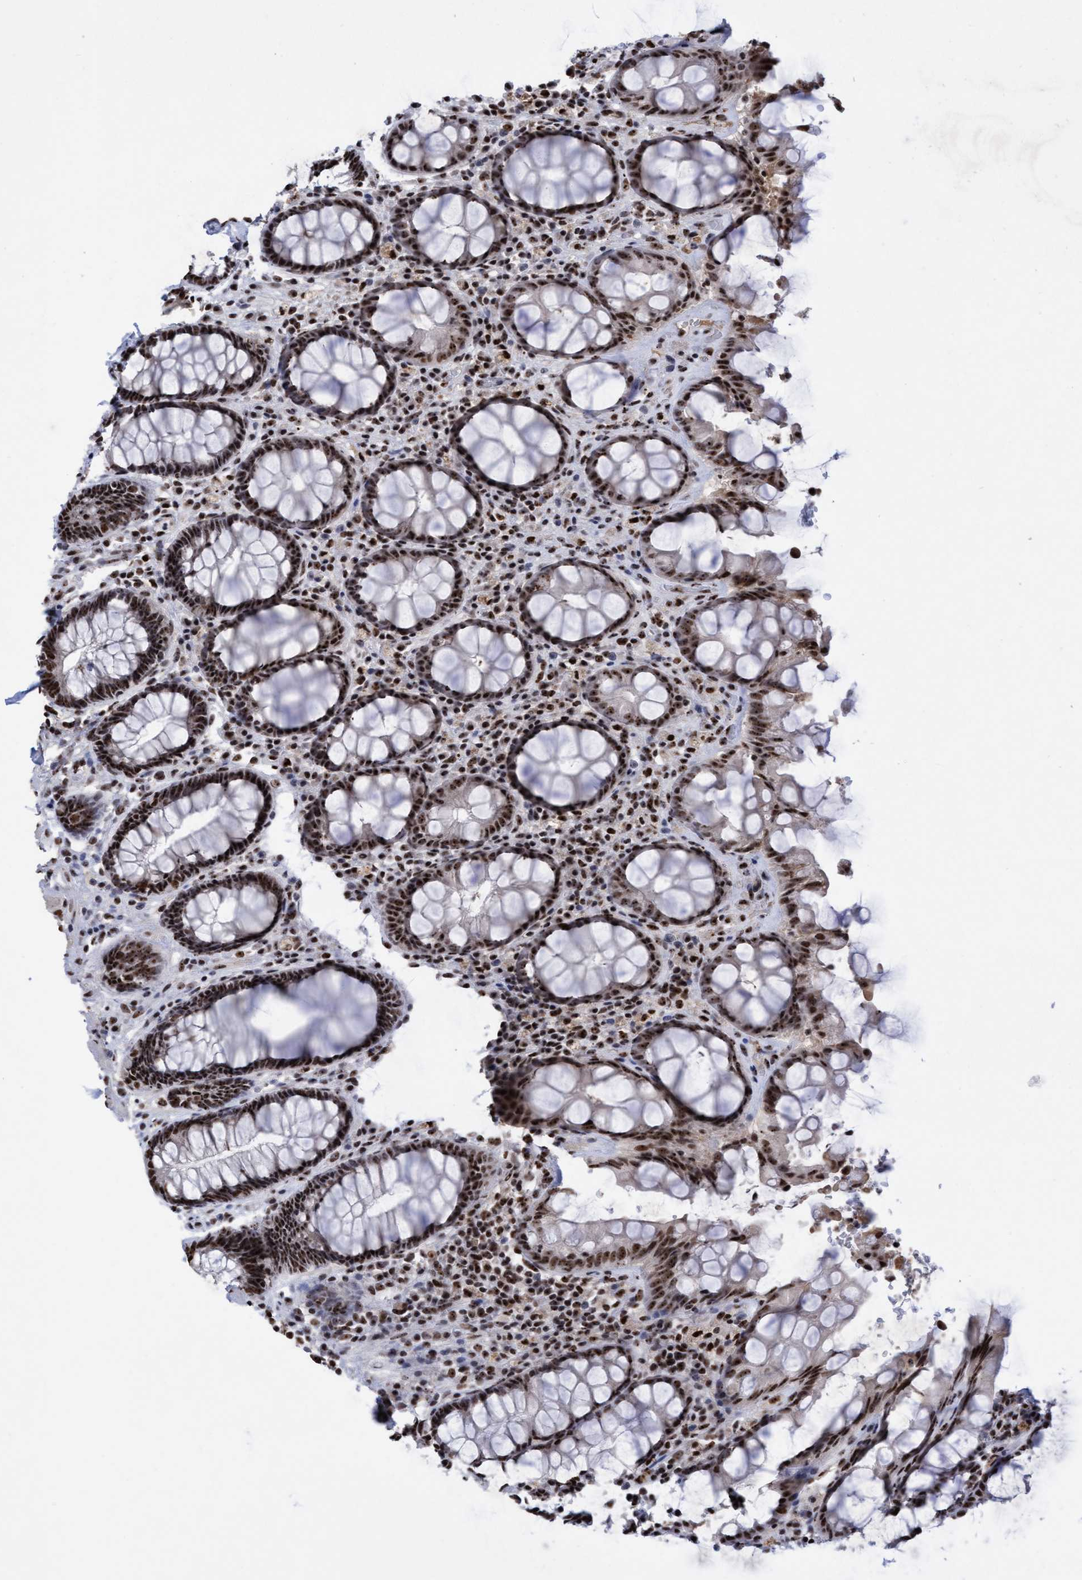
{"staining": {"intensity": "strong", "quantity": ">75%", "location": "nuclear"}, "tissue": "rectum", "cell_type": "Glandular cells", "image_type": "normal", "snomed": [{"axis": "morphology", "description": "Normal tissue, NOS"}, {"axis": "topography", "description": "Rectum"}], "caption": "A micrograph of human rectum stained for a protein shows strong nuclear brown staining in glandular cells. The protein is shown in brown color, while the nuclei are stained blue.", "gene": "EFCAB10", "patient": {"sex": "male", "age": 64}}